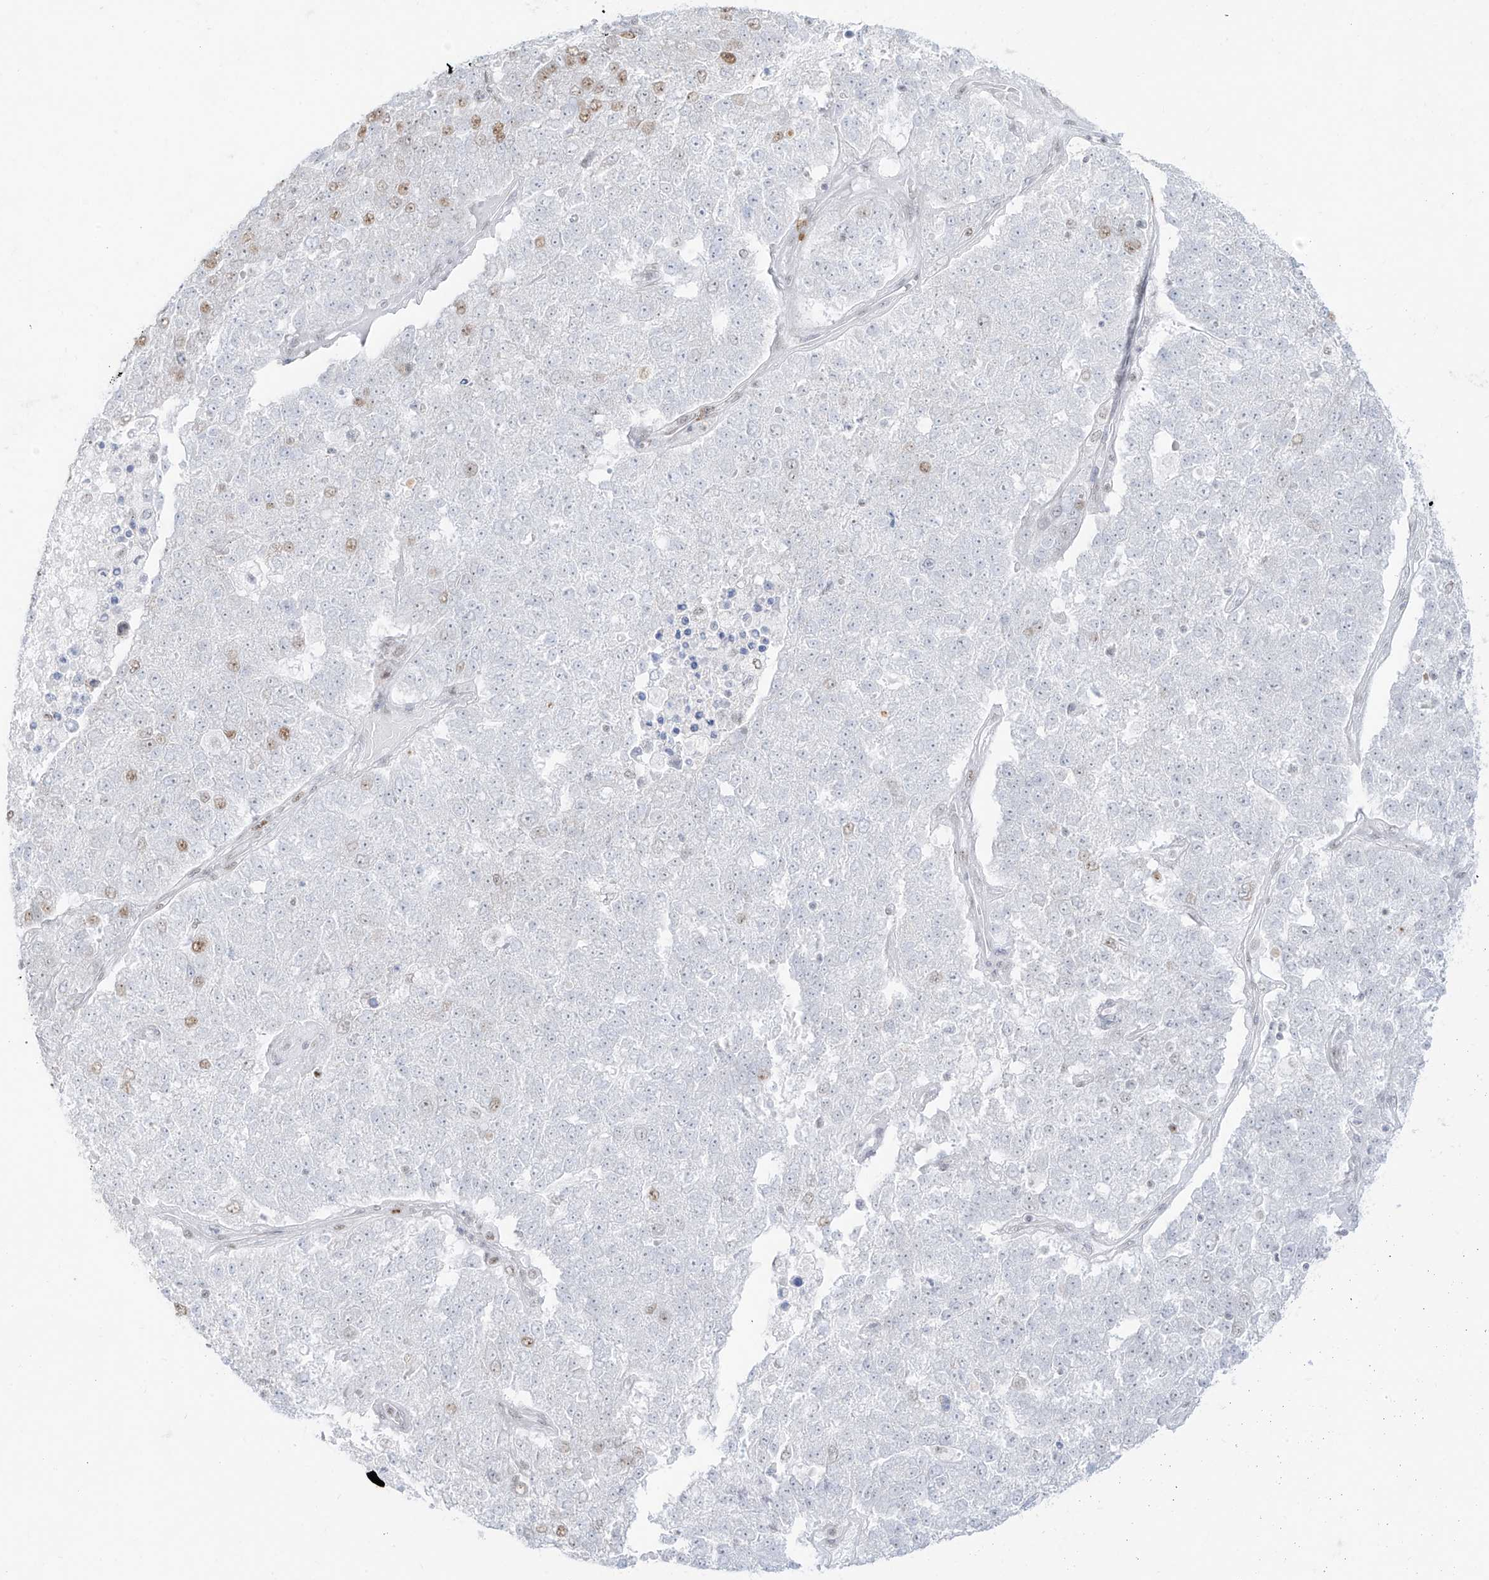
{"staining": {"intensity": "moderate", "quantity": "<25%", "location": "nuclear"}, "tissue": "pancreatic cancer", "cell_type": "Tumor cells", "image_type": "cancer", "snomed": [{"axis": "morphology", "description": "Adenocarcinoma, NOS"}, {"axis": "topography", "description": "Pancreas"}], "caption": "Pancreatic cancer (adenocarcinoma) stained for a protein (brown) exhibits moderate nuclear positive positivity in approximately <25% of tumor cells.", "gene": "SUPT5H", "patient": {"sex": "female", "age": 61}}